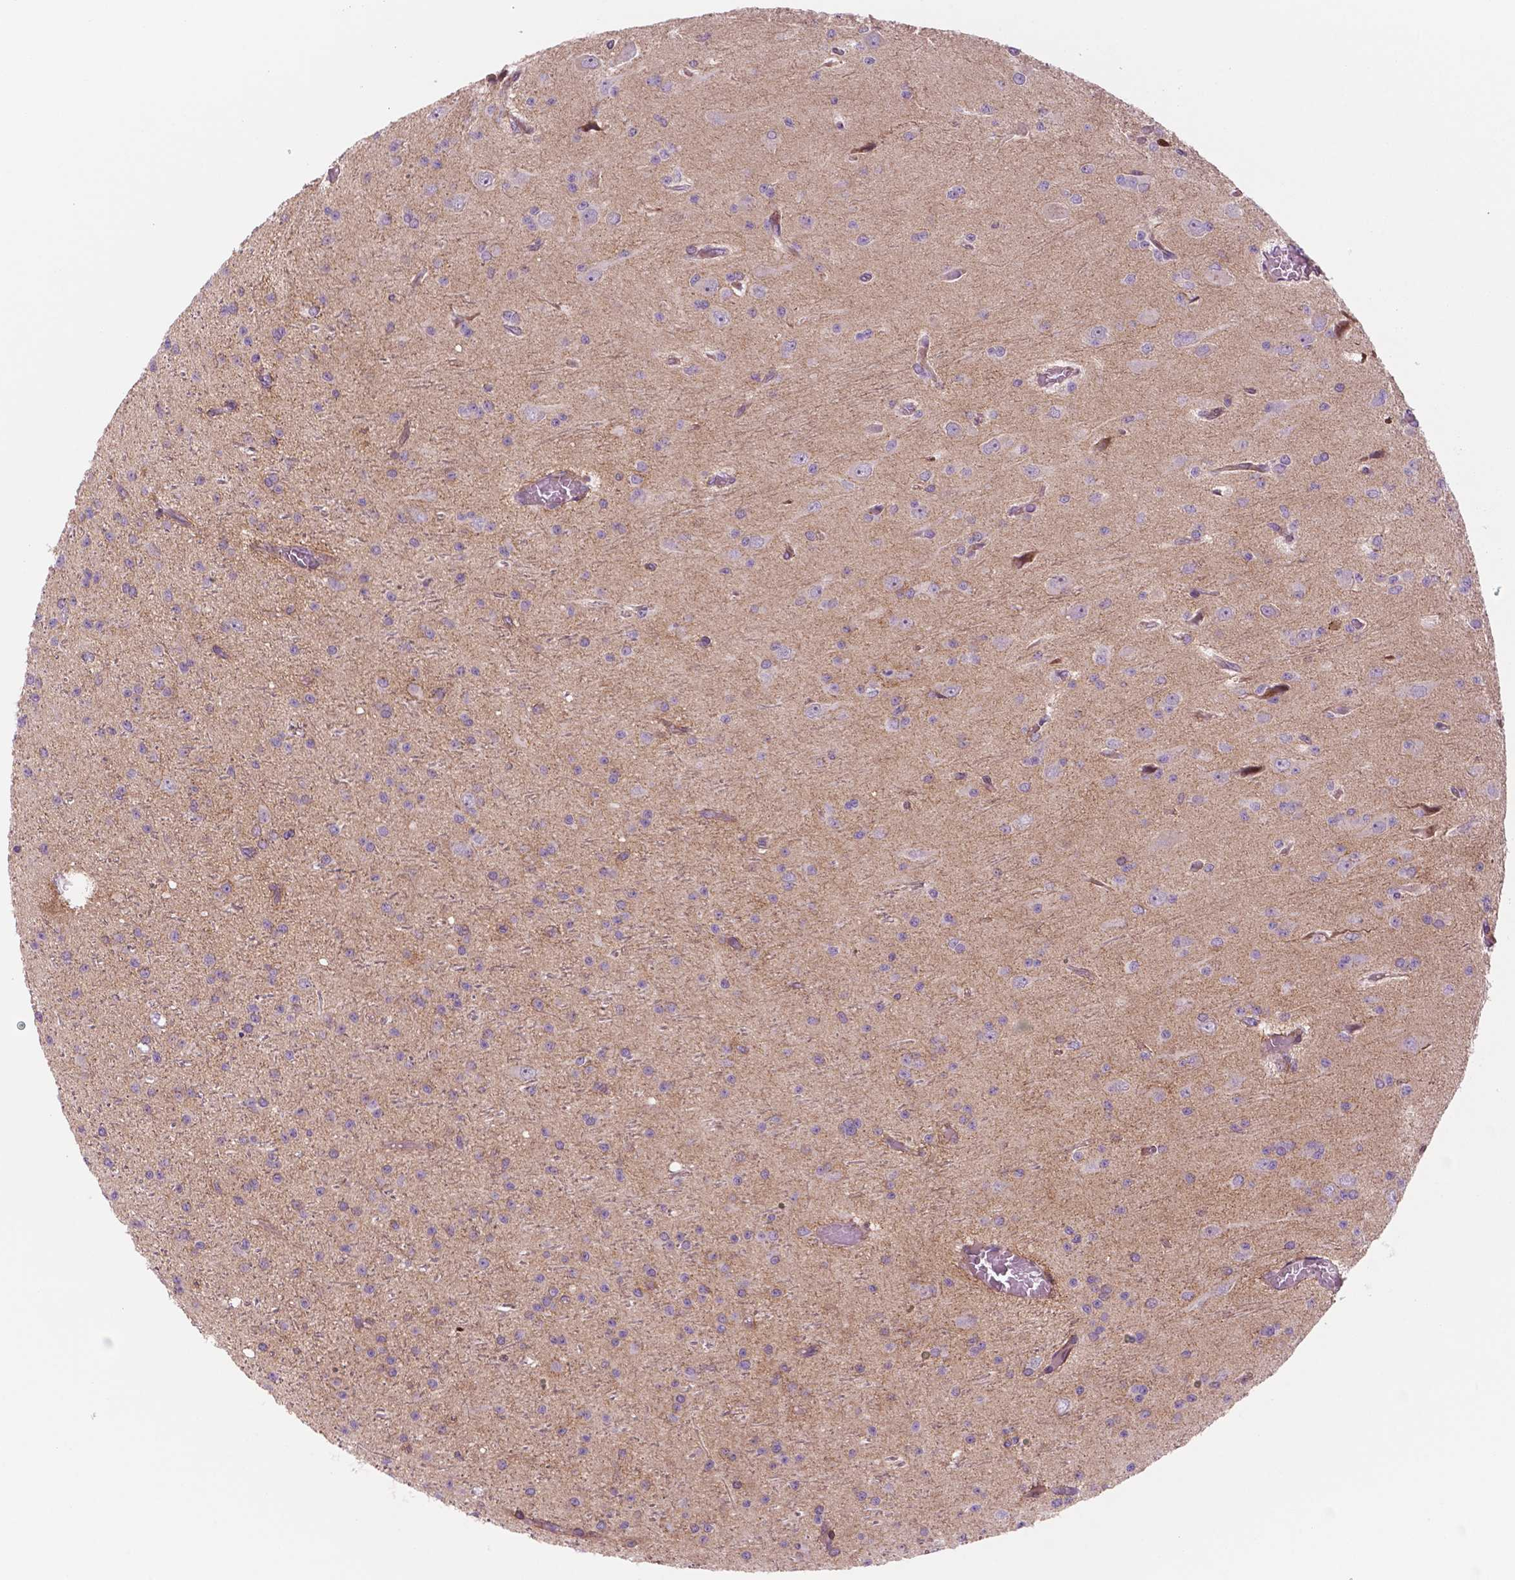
{"staining": {"intensity": "negative", "quantity": "none", "location": "none"}, "tissue": "glioma", "cell_type": "Tumor cells", "image_type": "cancer", "snomed": [{"axis": "morphology", "description": "Glioma, malignant, Low grade"}, {"axis": "topography", "description": "Brain"}], "caption": "Immunohistochemical staining of malignant glioma (low-grade) exhibits no significant expression in tumor cells. (DAB IHC, high magnification).", "gene": "RND3", "patient": {"sex": "male", "age": 27}}